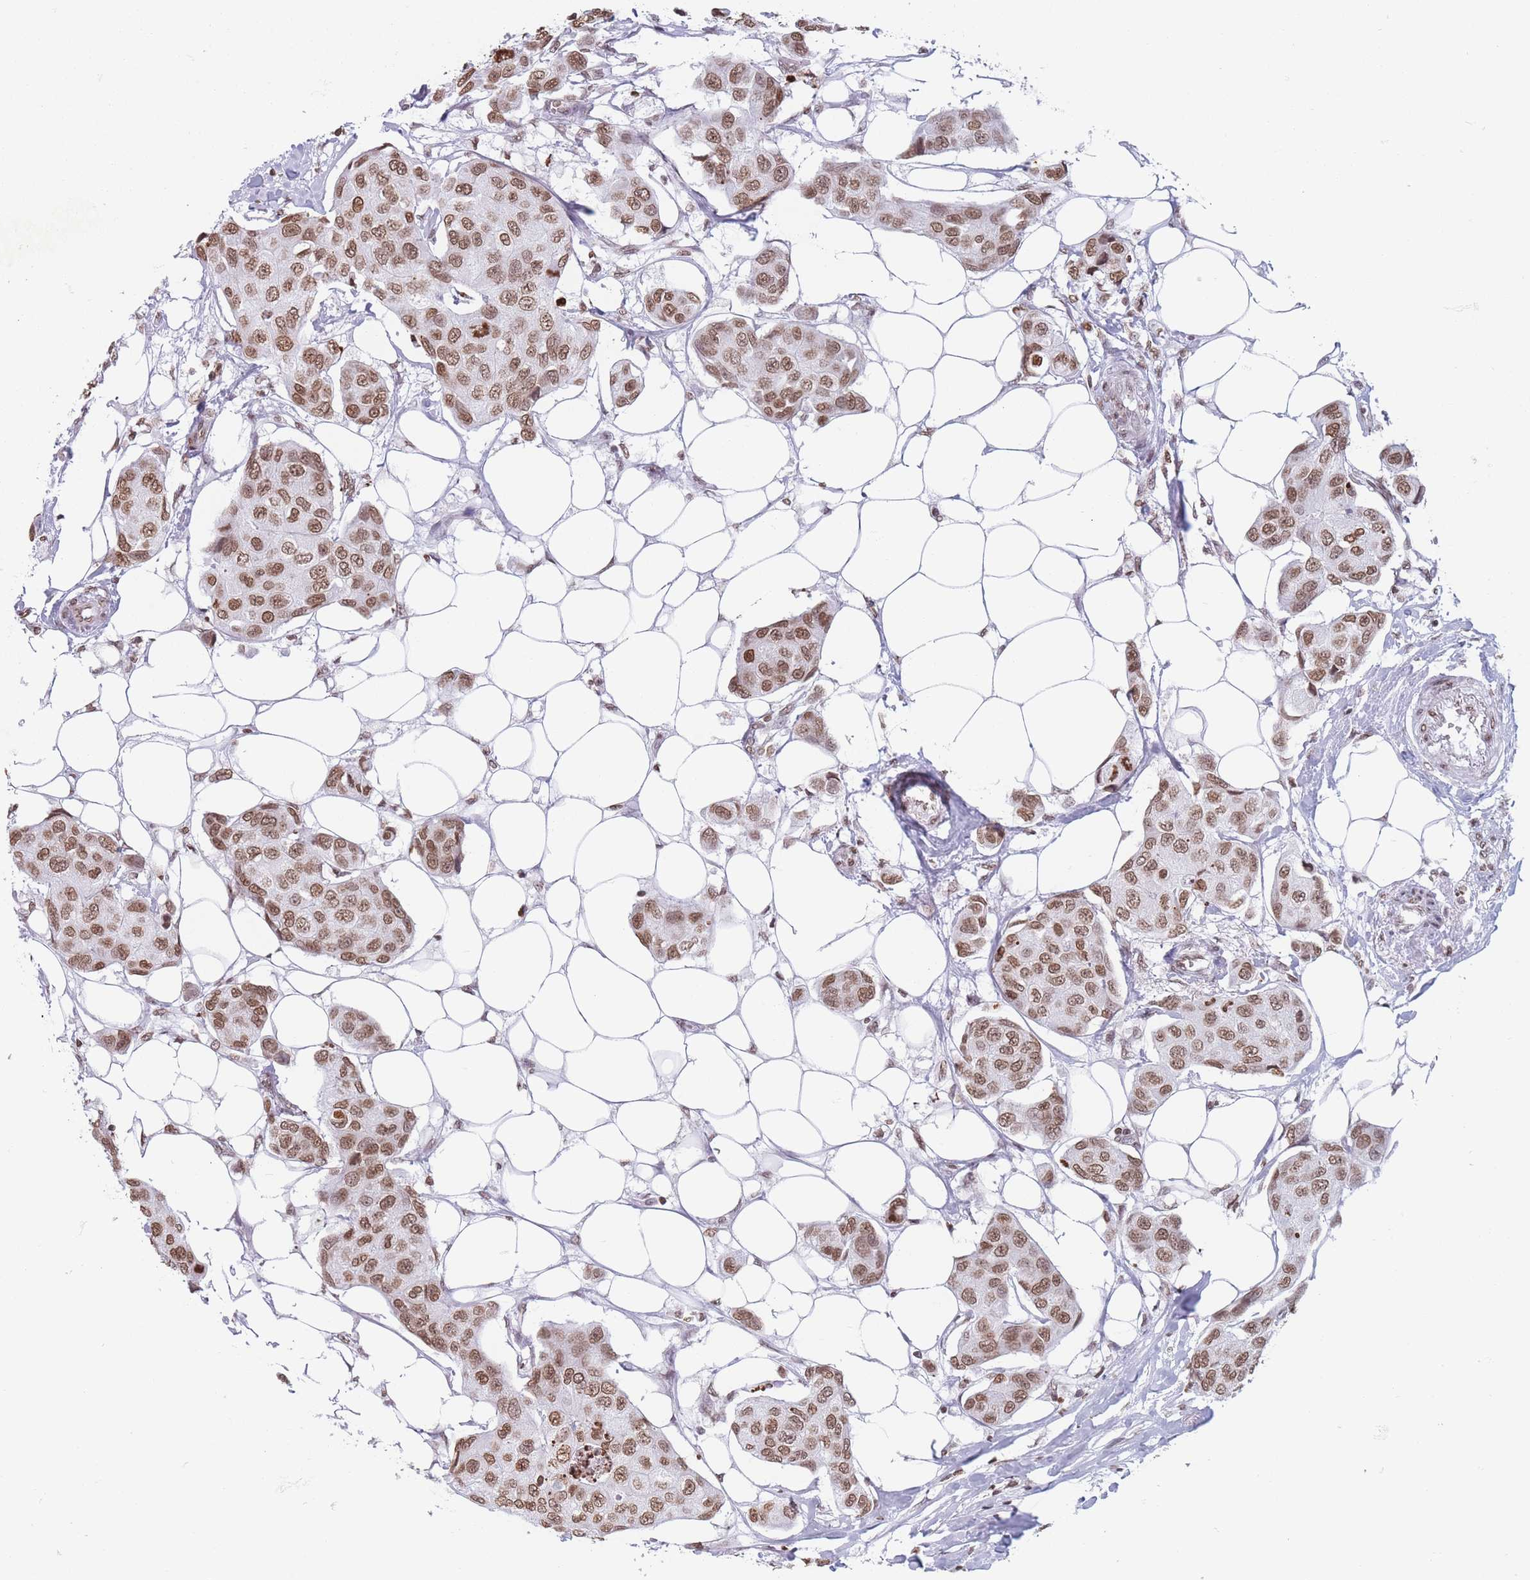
{"staining": {"intensity": "strong", "quantity": ">75%", "location": "nuclear"}, "tissue": "breast cancer", "cell_type": "Tumor cells", "image_type": "cancer", "snomed": [{"axis": "morphology", "description": "Duct carcinoma"}, {"axis": "topography", "description": "Breast"}, {"axis": "topography", "description": "Lymph node"}], "caption": "Breast cancer (infiltrating ductal carcinoma) stained with a brown dye displays strong nuclear positive positivity in approximately >75% of tumor cells.", "gene": "RYK", "patient": {"sex": "female", "age": 80}}